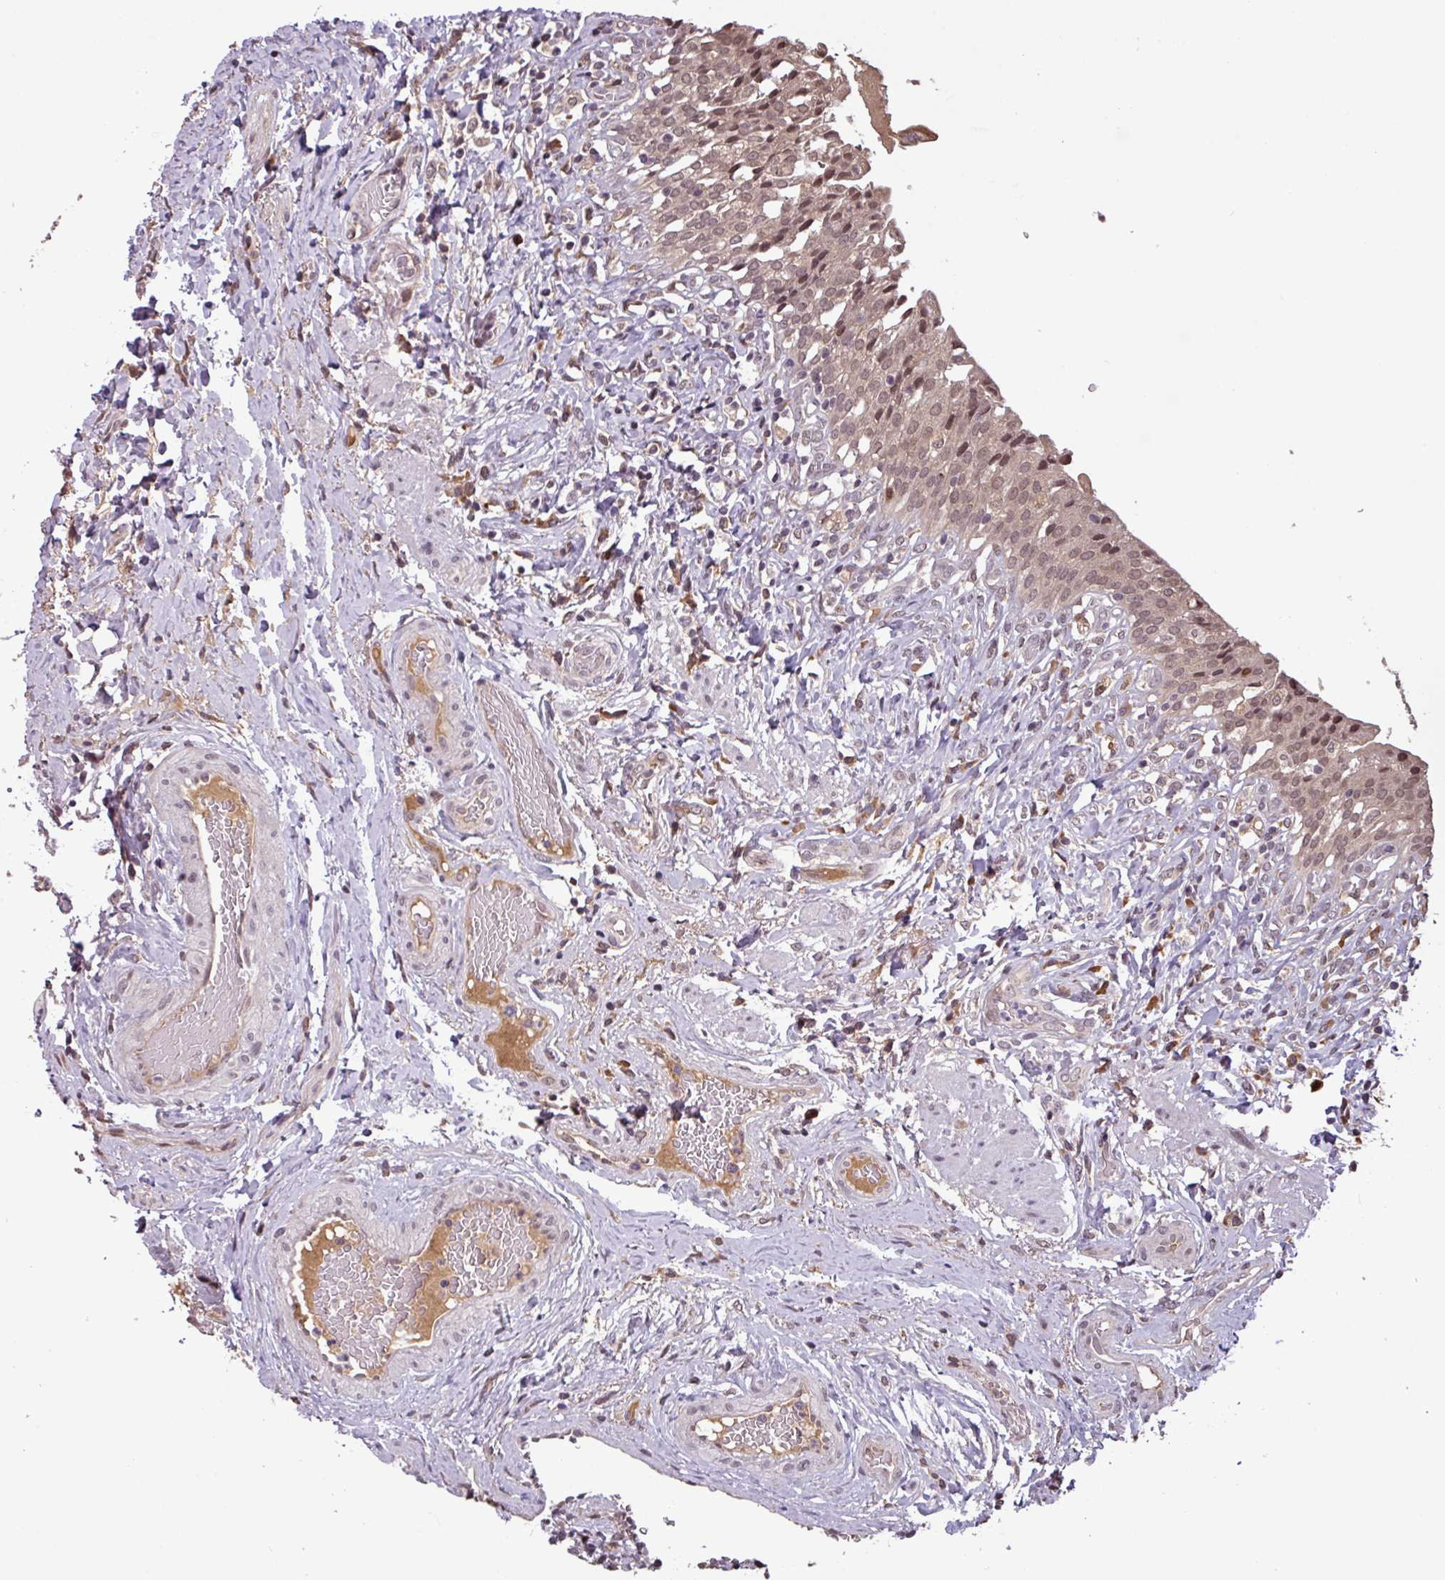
{"staining": {"intensity": "moderate", "quantity": "25%-75%", "location": "nuclear"}, "tissue": "urinary bladder", "cell_type": "Urothelial cells", "image_type": "normal", "snomed": [{"axis": "morphology", "description": "Normal tissue, NOS"}, {"axis": "morphology", "description": "Inflammation, NOS"}, {"axis": "topography", "description": "Urinary bladder"}], "caption": "Urinary bladder stained with DAB (3,3'-diaminobenzidine) immunohistochemistry displays medium levels of moderate nuclear positivity in approximately 25%-75% of urothelial cells. (IHC, brightfield microscopy, high magnification).", "gene": "NOB1", "patient": {"sex": "male", "age": 64}}